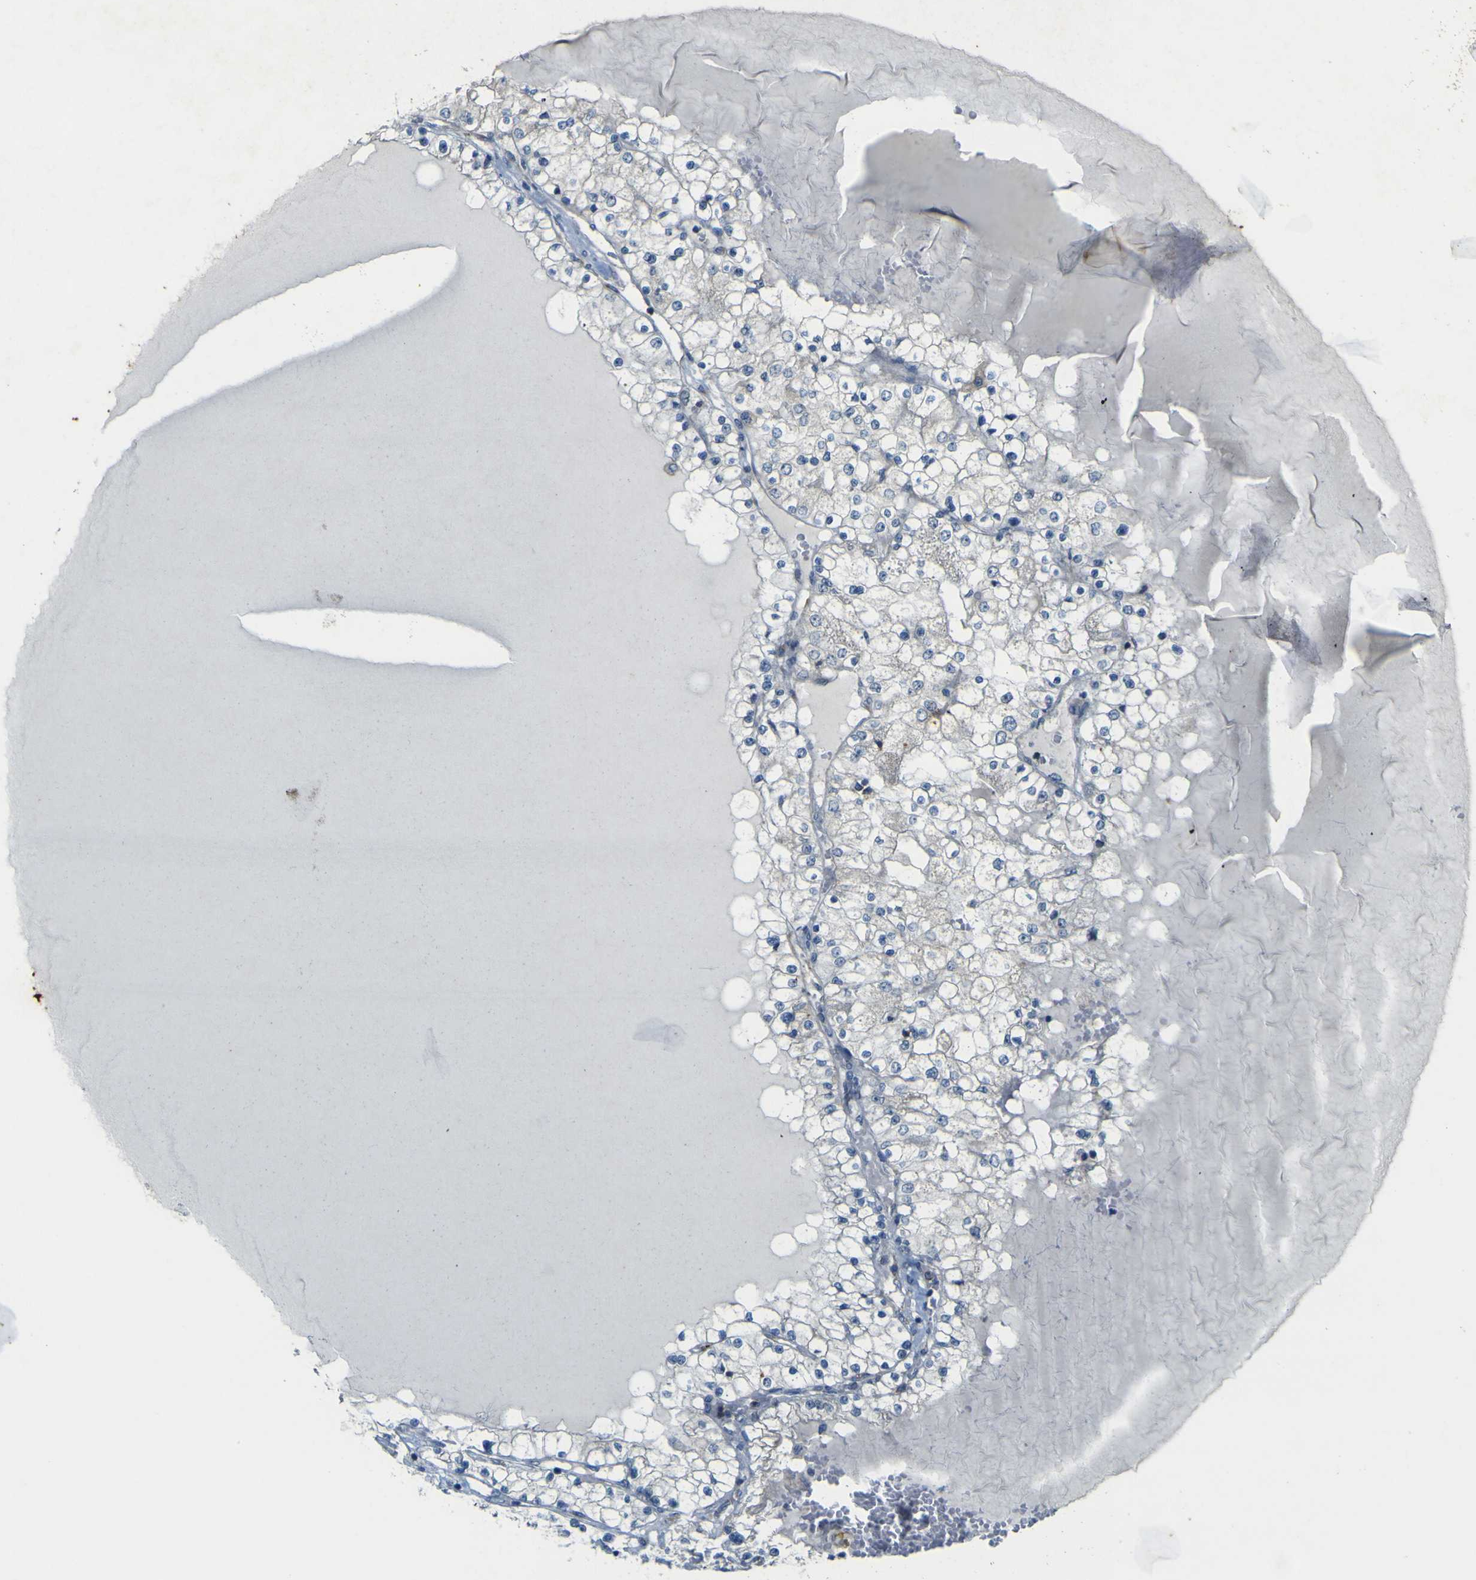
{"staining": {"intensity": "negative", "quantity": "none", "location": "none"}, "tissue": "renal cancer", "cell_type": "Tumor cells", "image_type": "cancer", "snomed": [{"axis": "morphology", "description": "Adenocarcinoma, NOS"}, {"axis": "topography", "description": "Kidney"}], "caption": "This is an immunohistochemistry micrograph of human adenocarcinoma (renal). There is no staining in tumor cells.", "gene": "IGF2R", "patient": {"sex": "male", "age": 68}}